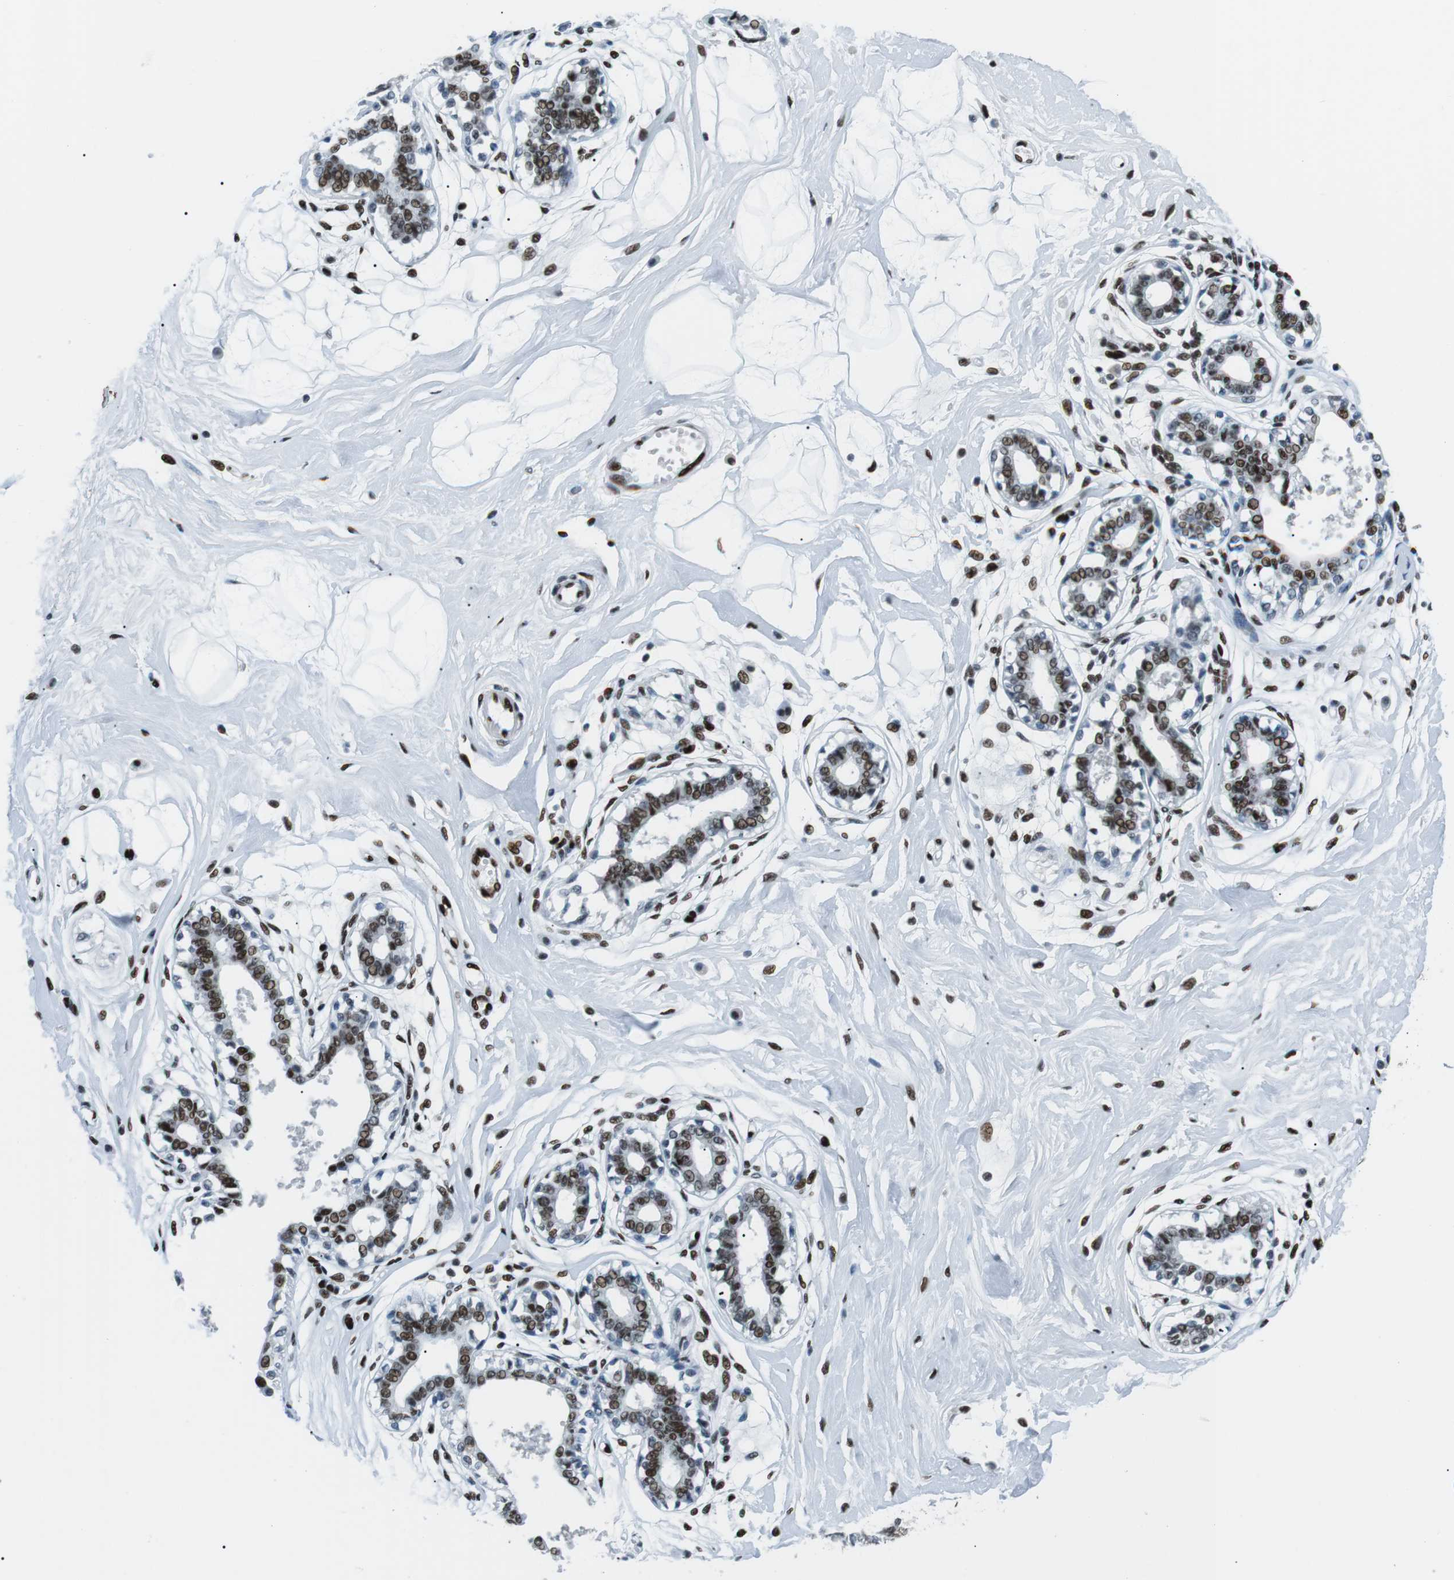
{"staining": {"intensity": "strong", "quantity": ">75%", "location": "nuclear"}, "tissue": "breast", "cell_type": "Adipocytes", "image_type": "normal", "snomed": [{"axis": "morphology", "description": "Normal tissue, NOS"}, {"axis": "topography", "description": "Breast"}], "caption": "Breast stained with DAB immunohistochemistry (IHC) demonstrates high levels of strong nuclear positivity in about >75% of adipocytes.", "gene": "PML", "patient": {"sex": "female", "age": 45}}